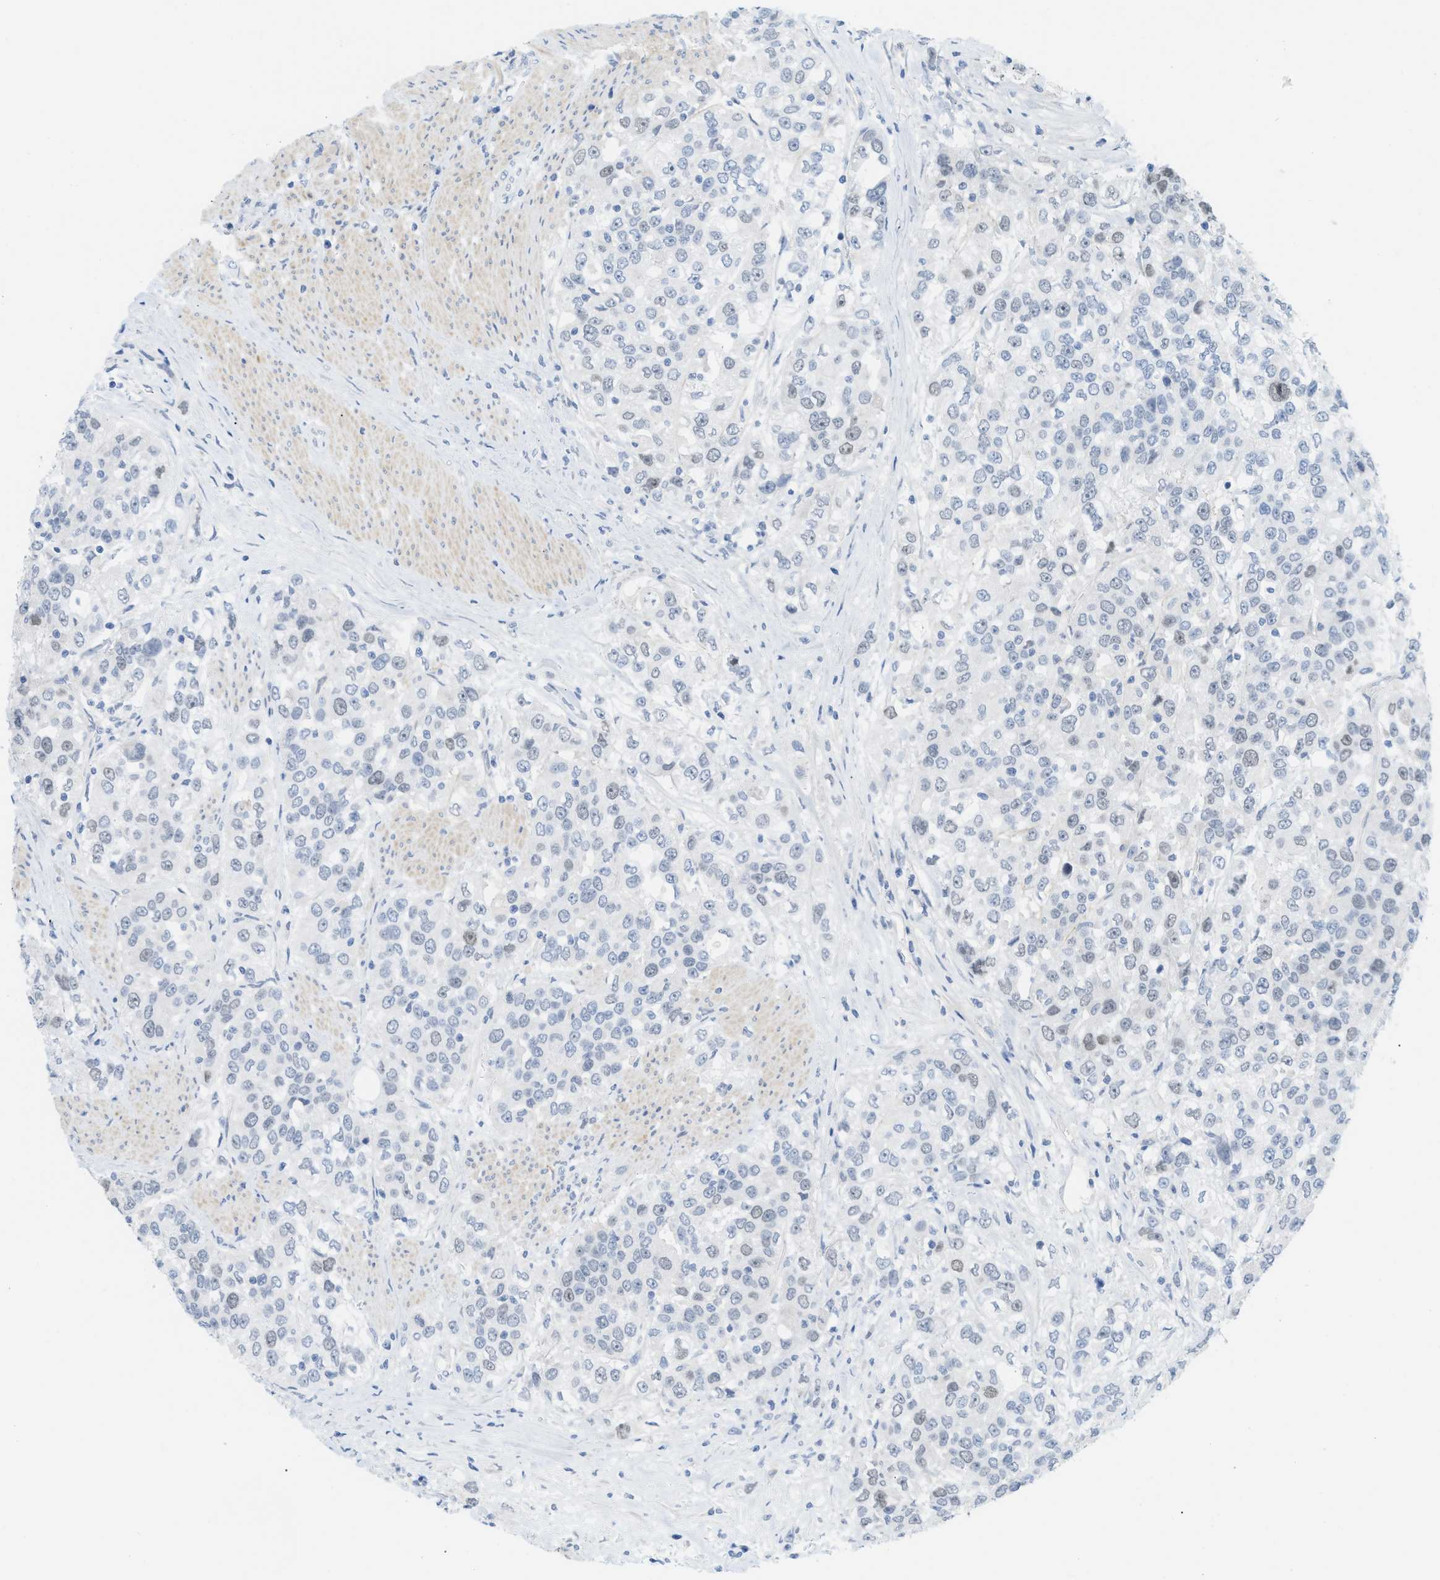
{"staining": {"intensity": "weak", "quantity": "<25%", "location": "nuclear"}, "tissue": "urothelial cancer", "cell_type": "Tumor cells", "image_type": "cancer", "snomed": [{"axis": "morphology", "description": "Urothelial carcinoma, High grade"}, {"axis": "topography", "description": "Urinary bladder"}], "caption": "Immunohistochemical staining of urothelial cancer displays no significant positivity in tumor cells.", "gene": "HLTF", "patient": {"sex": "female", "age": 80}}